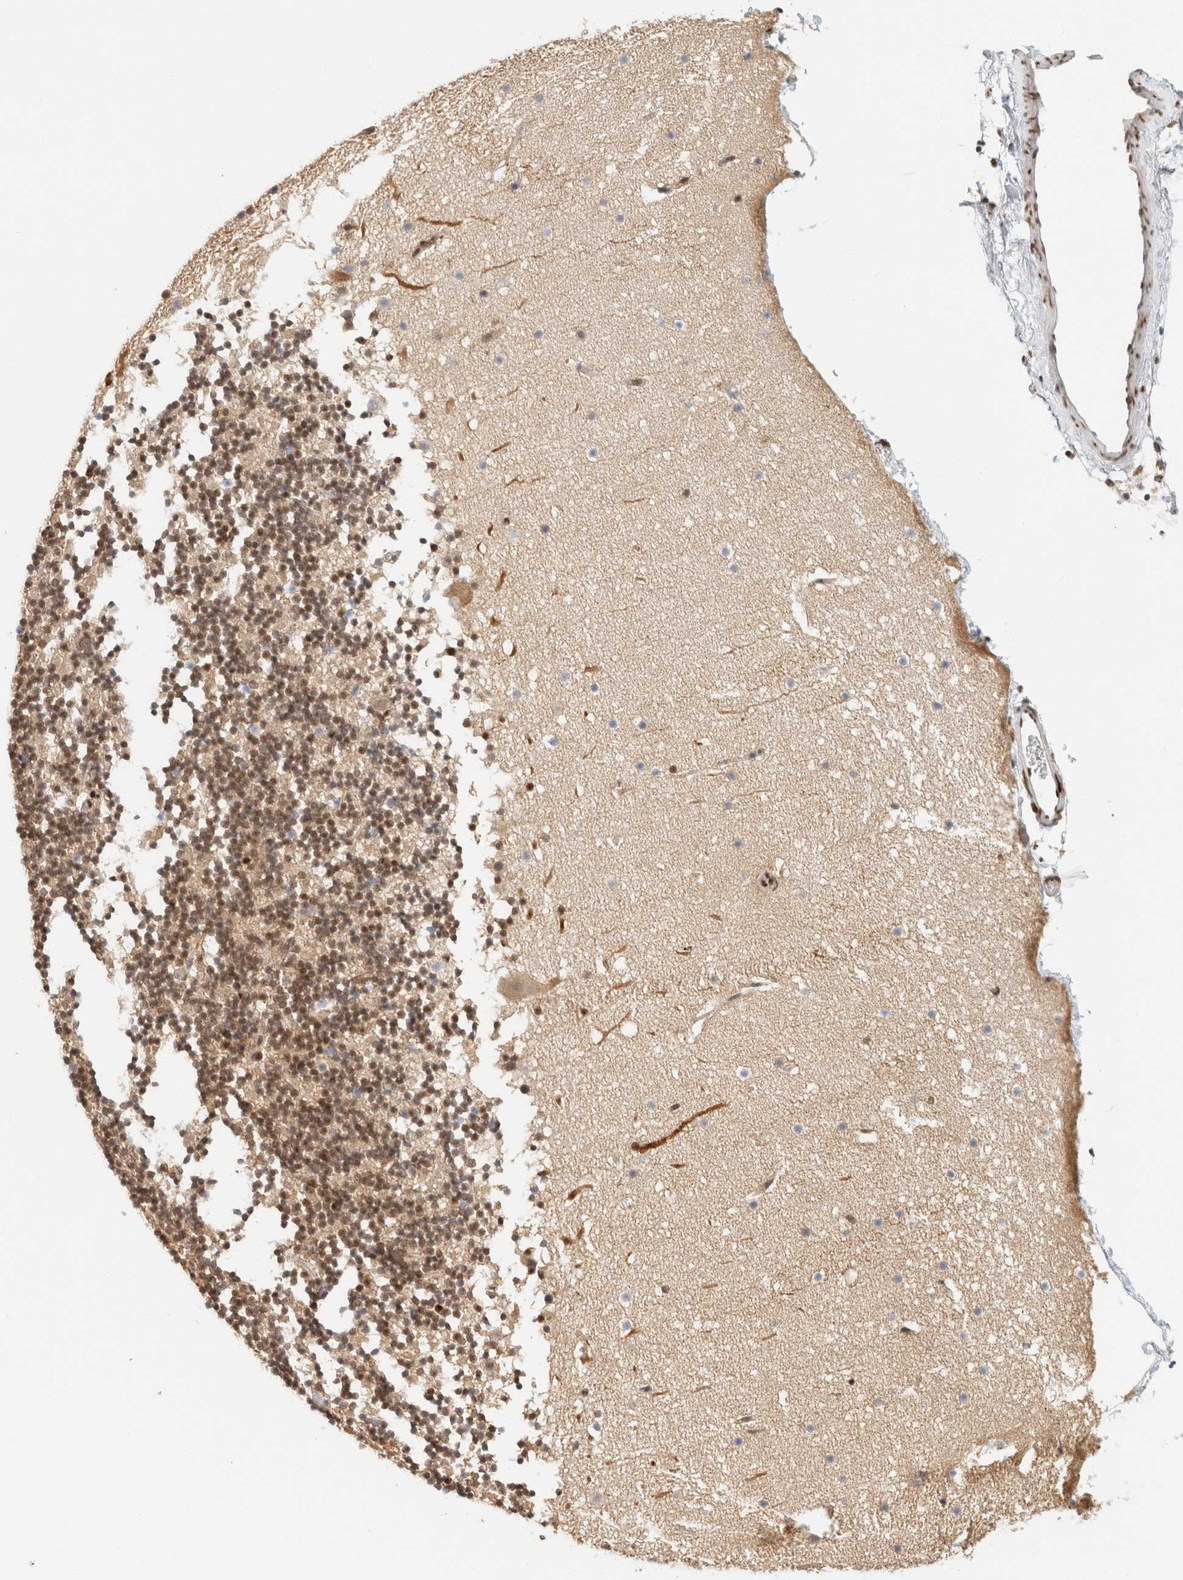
{"staining": {"intensity": "moderate", "quantity": ">75%", "location": "nuclear"}, "tissue": "cerebellum", "cell_type": "Cells in granular layer", "image_type": "normal", "snomed": [{"axis": "morphology", "description": "Normal tissue, NOS"}, {"axis": "topography", "description": "Cerebellum"}], "caption": "Unremarkable cerebellum displays moderate nuclear positivity in approximately >75% of cells in granular layer, visualized by immunohistochemistry. Nuclei are stained in blue.", "gene": "ZNF768", "patient": {"sex": "male", "age": 57}}